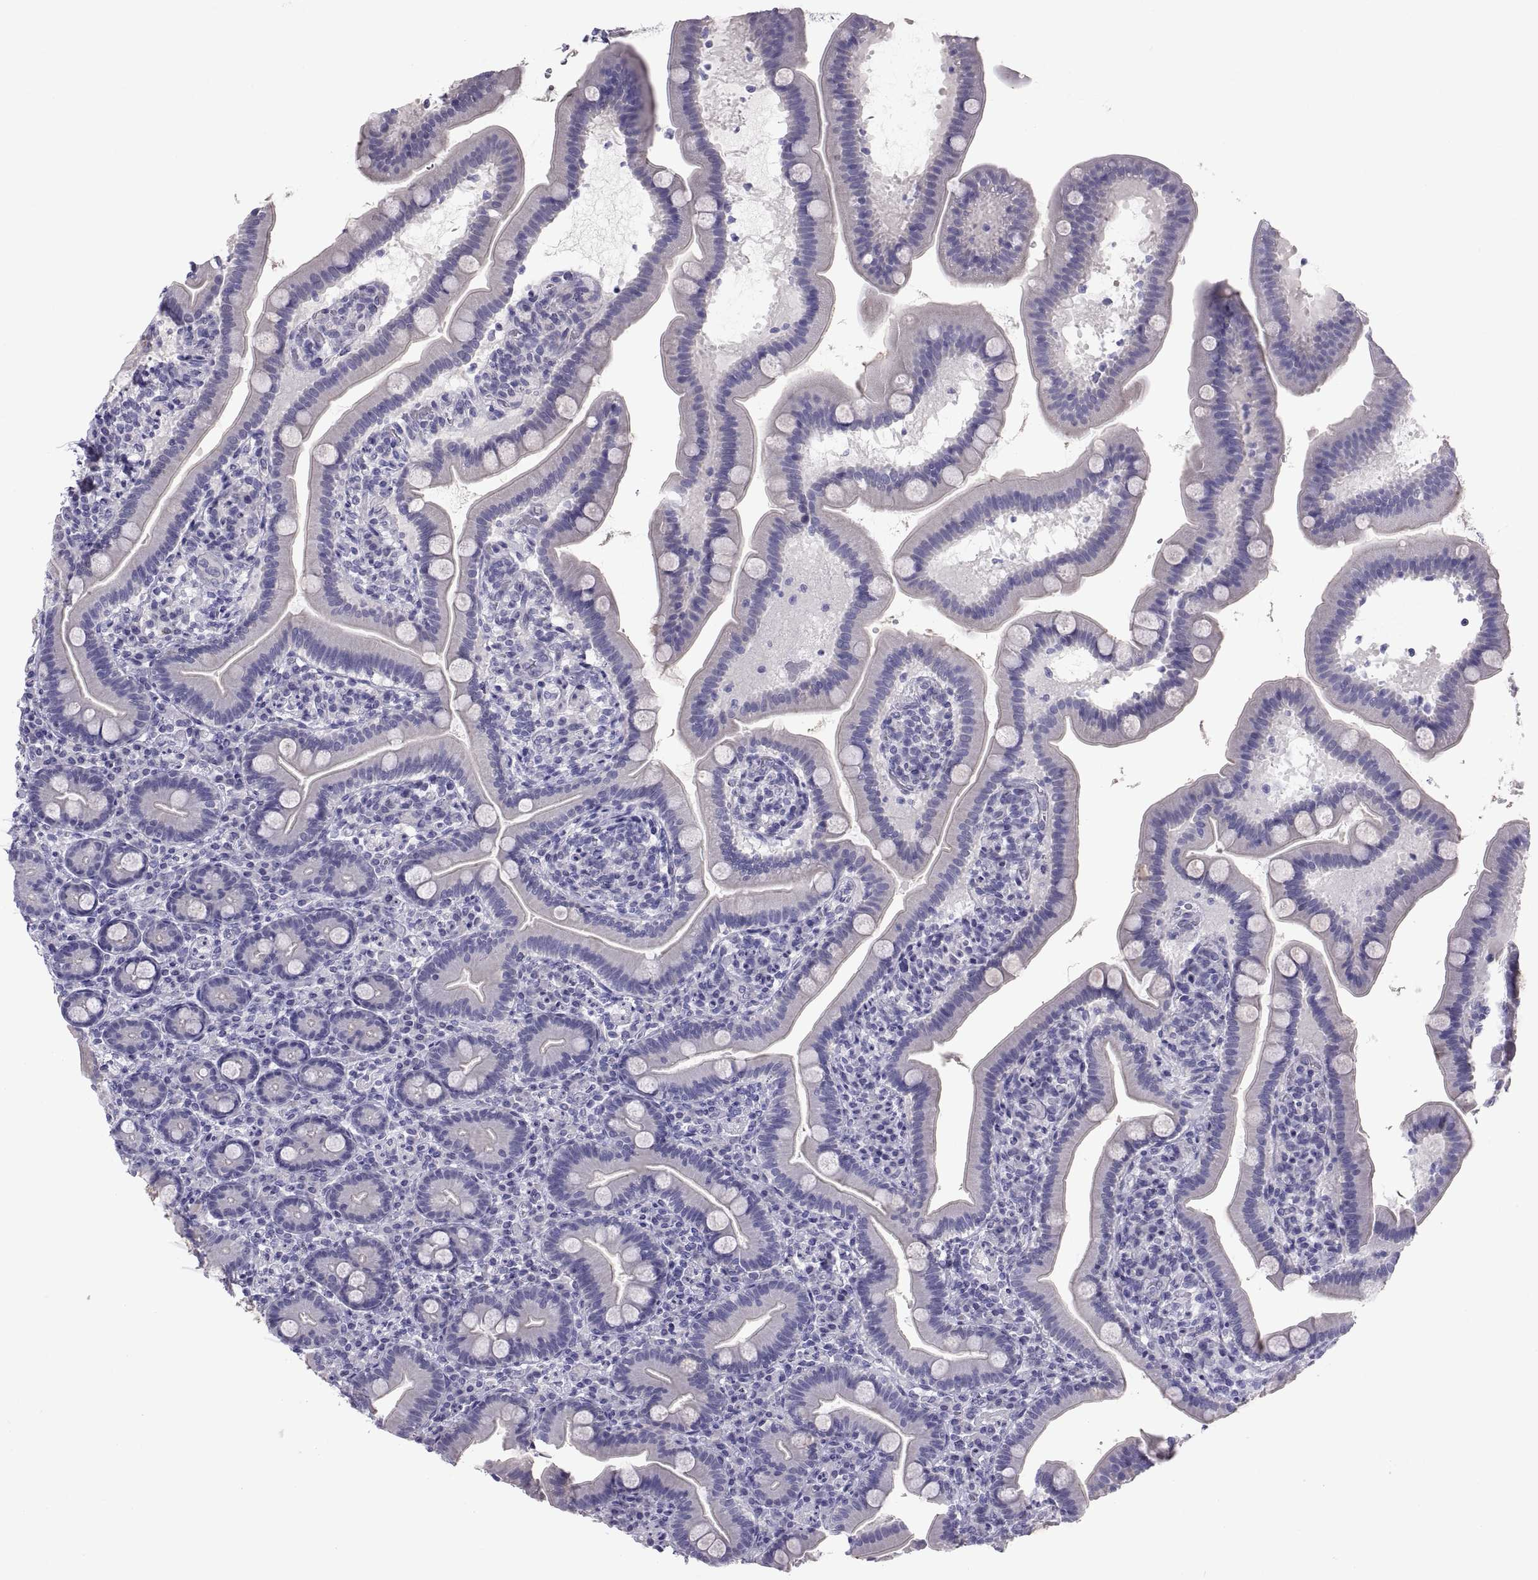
{"staining": {"intensity": "negative", "quantity": "none", "location": "none"}, "tissue": "small intestine", "cell_type": "Glandular cells", "image_type": "normal", "snomed": [{"axis": "morphology", "description": "Normal tissue, NOS"}, {"axis": "topography", "description": "Small intestine"}], "caption": "Small intestine was stained to show a protein in brown. There is no significant positivity in glandular cells.", "gene": "RNASE12", "patient": {"sex": "male", "age": 66}}